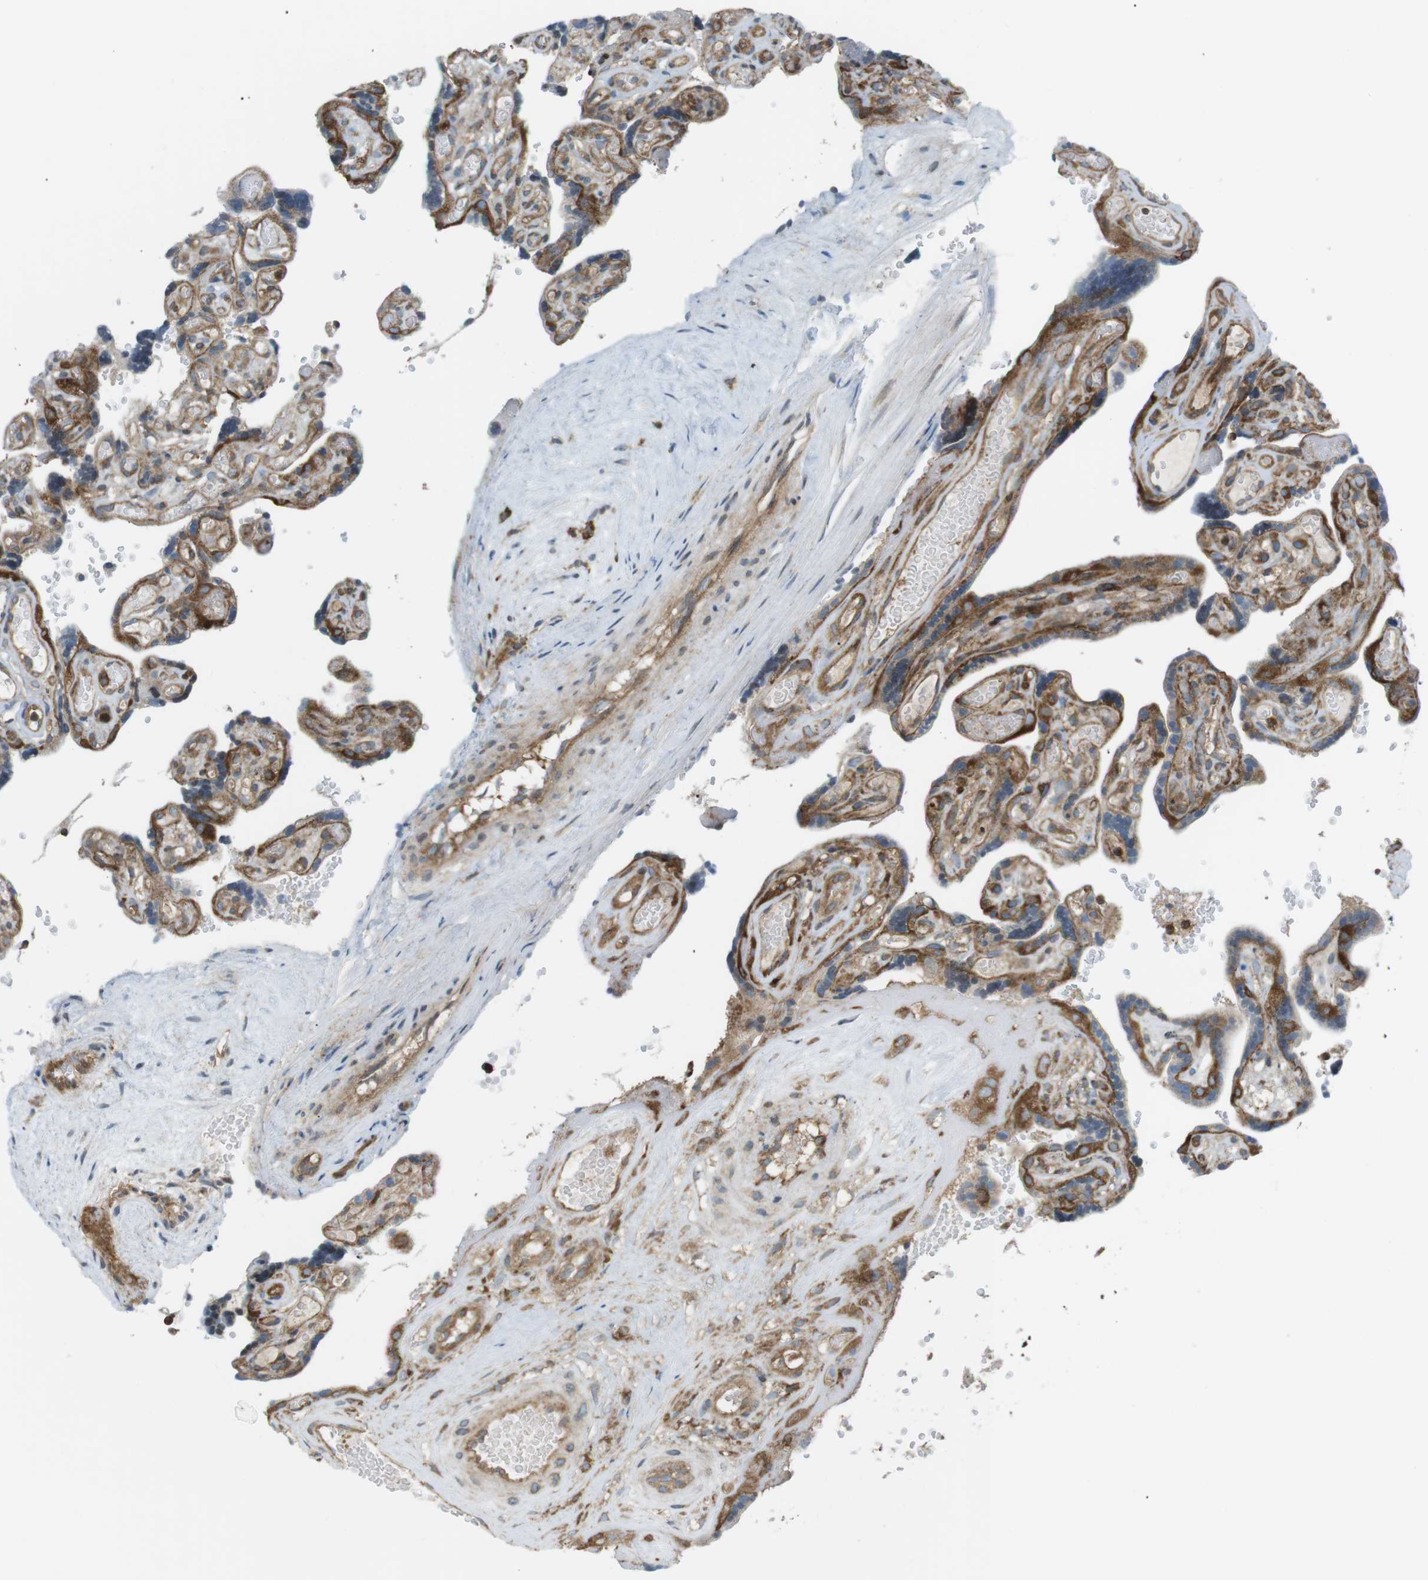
{"staining": {"intensity": "strong", "quantity": ">75%", "location": "cytoplasmic/membranous"}, "tissue": "placenta", "cell_type": "Decidual cells", "image_type": "normal", "snomed": [{"axis": "morphology", "description": "Normal tissue, NOS"}, {"axis": "topography", "description": "Placenta"}], "caption": "This micrograph reveals normal placenta stained with immunohistochemistry to label a protein in brown. The cytoplasmic/membranous of decidual cells show strong positivity for the protein. Nuclei are counter-stained blue.", "gene": "FLII", "patient": {"sex": "female", "age": 30}}